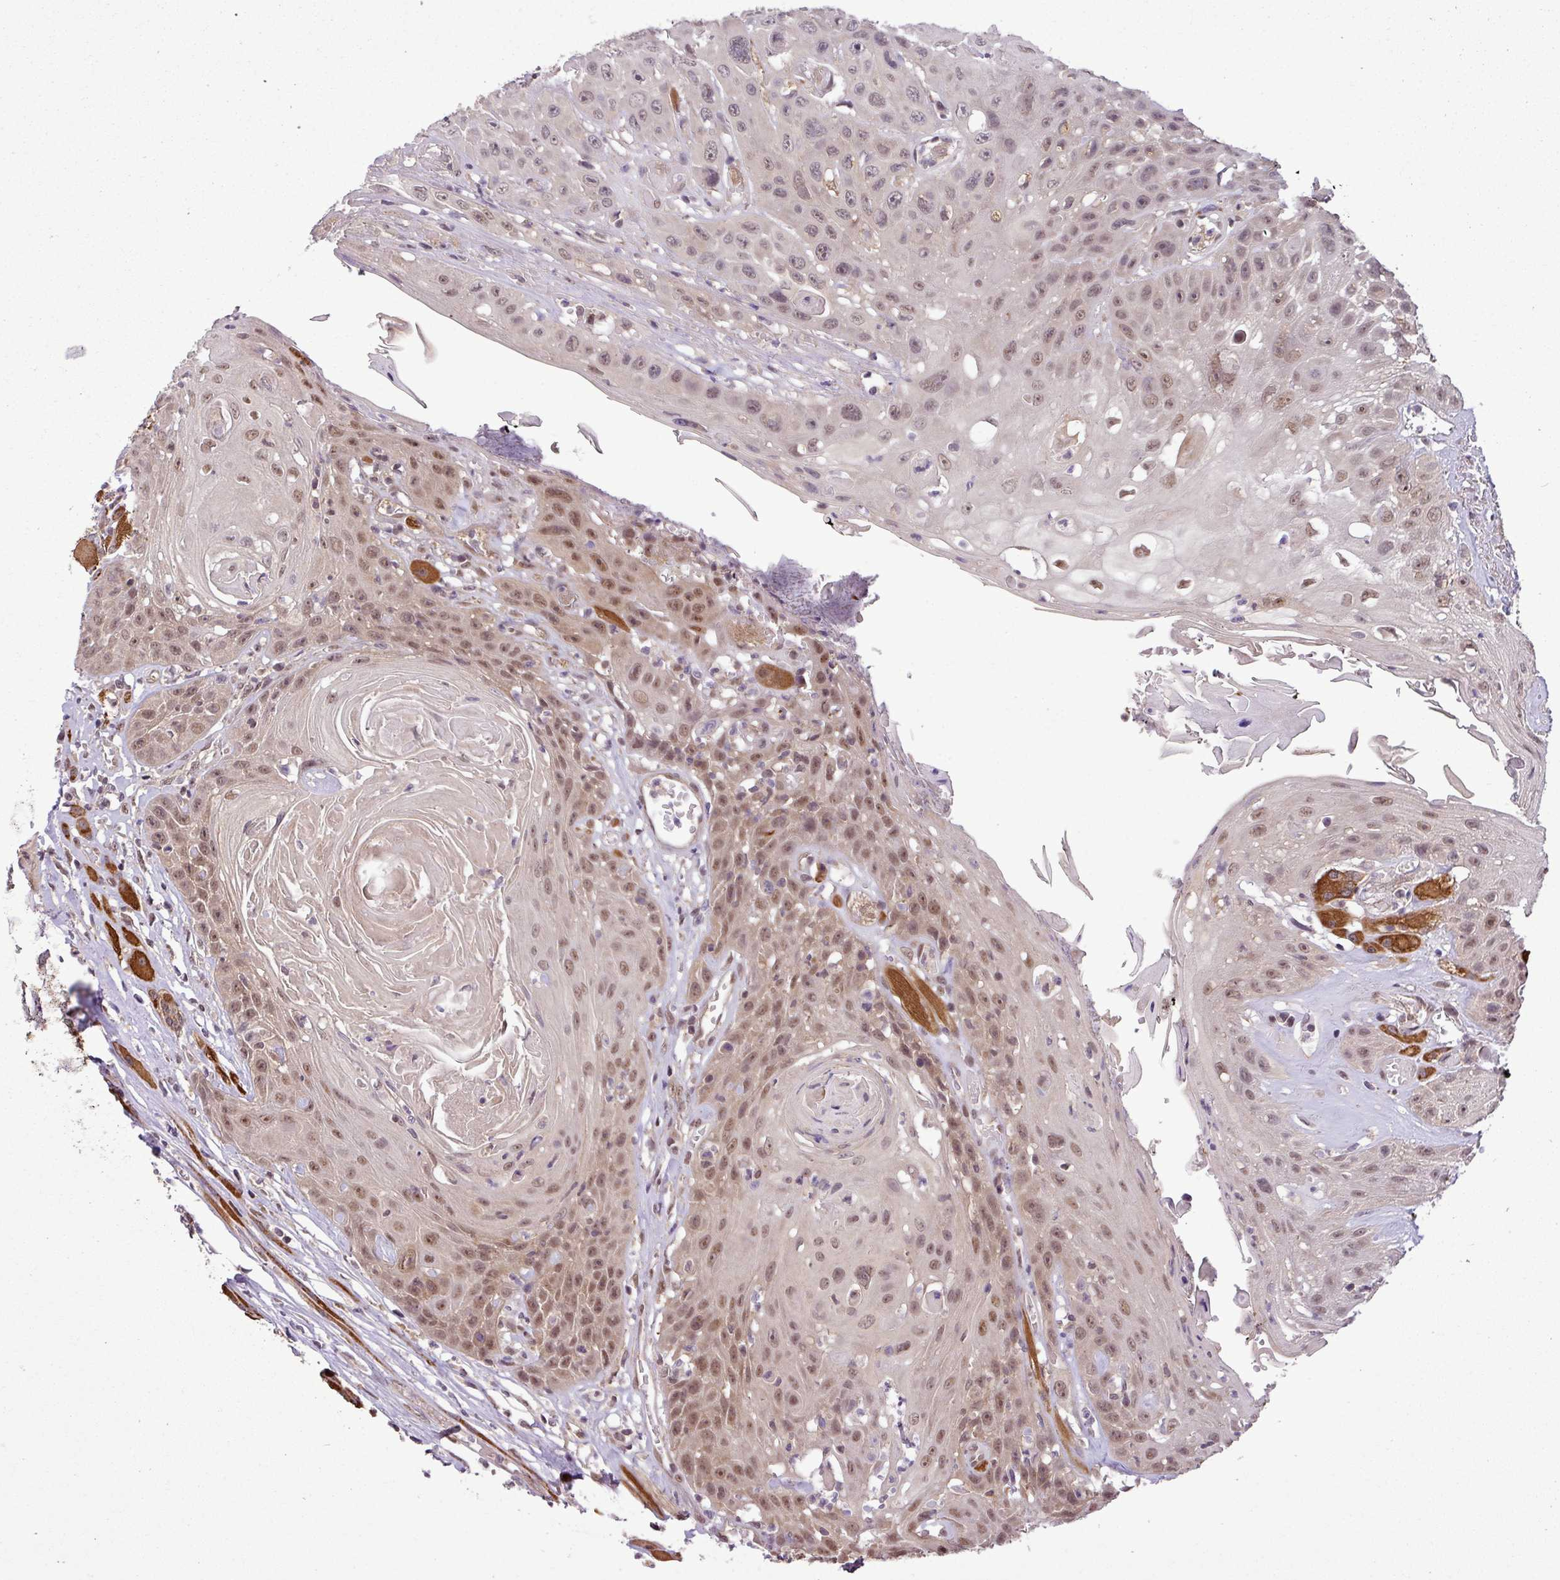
{"staining": {"intensity": "moderate", "quantity": ">75%", "location": "nuclear"}, "tissue": "head and neck cancer", "cell_type": "Tumor cells", "image_type": "cancer", "snomed": [{"axis": "morphology", "description": "Squamous cell carcinoma, NOS"}, {"axis": "topography", "description": "Head-Neck"}], "caption": "There is medium levels of moderate nuclear staining in tumor cells of head and neck cancer, as demonstrated by immunohistochemical staining (brown color).", "gene": "MFHAS1", "patient": {"sex": "female", "age": 59}}